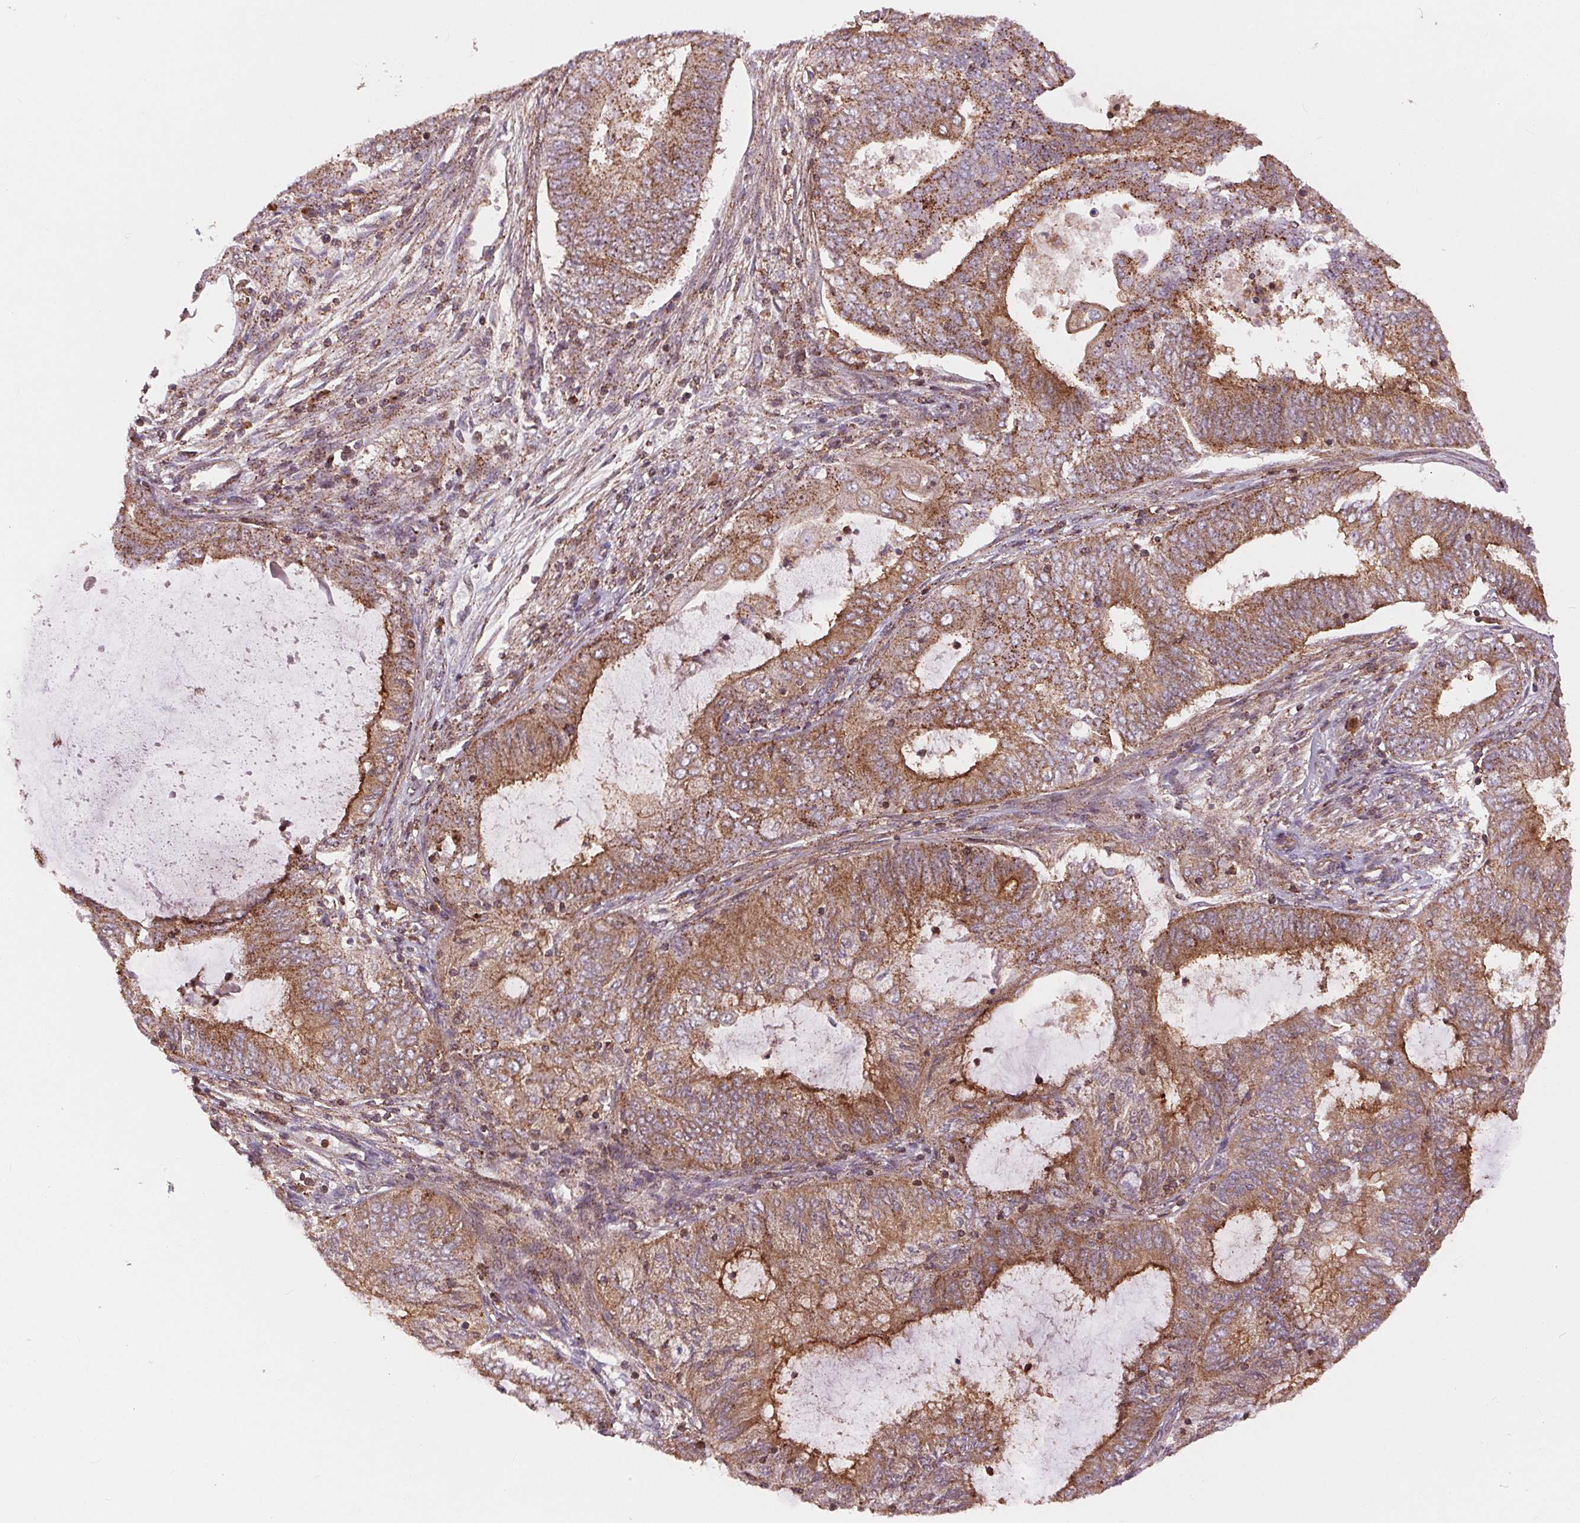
{"staining": {"intensity": "moderate", "quantity": "25%-75%", "location": "cytoplasmic/membranous"}, "tissue": "endometrial cancer", "cell_type": "Tumor cells", "image_type": "cancer", "snomed": [{"axis": "morphology", "description": "Adenocarcinoma, NOS"}, {"axis": "topography", "description": "Endometrium"}], "caption": "IHC histopathology image of neoplastic tissue: human endometrial cancer (adenocarcinoma) stained using immunohistochemistry reveals medium levels of moderate protein expression localized specifically in the cytoplasmic/membranous of tumor cells, appearing as a cytoplasmic/membranous brown color.", "gene": "CHMP4B", "patient": {"sex": "female", "age": 62}}